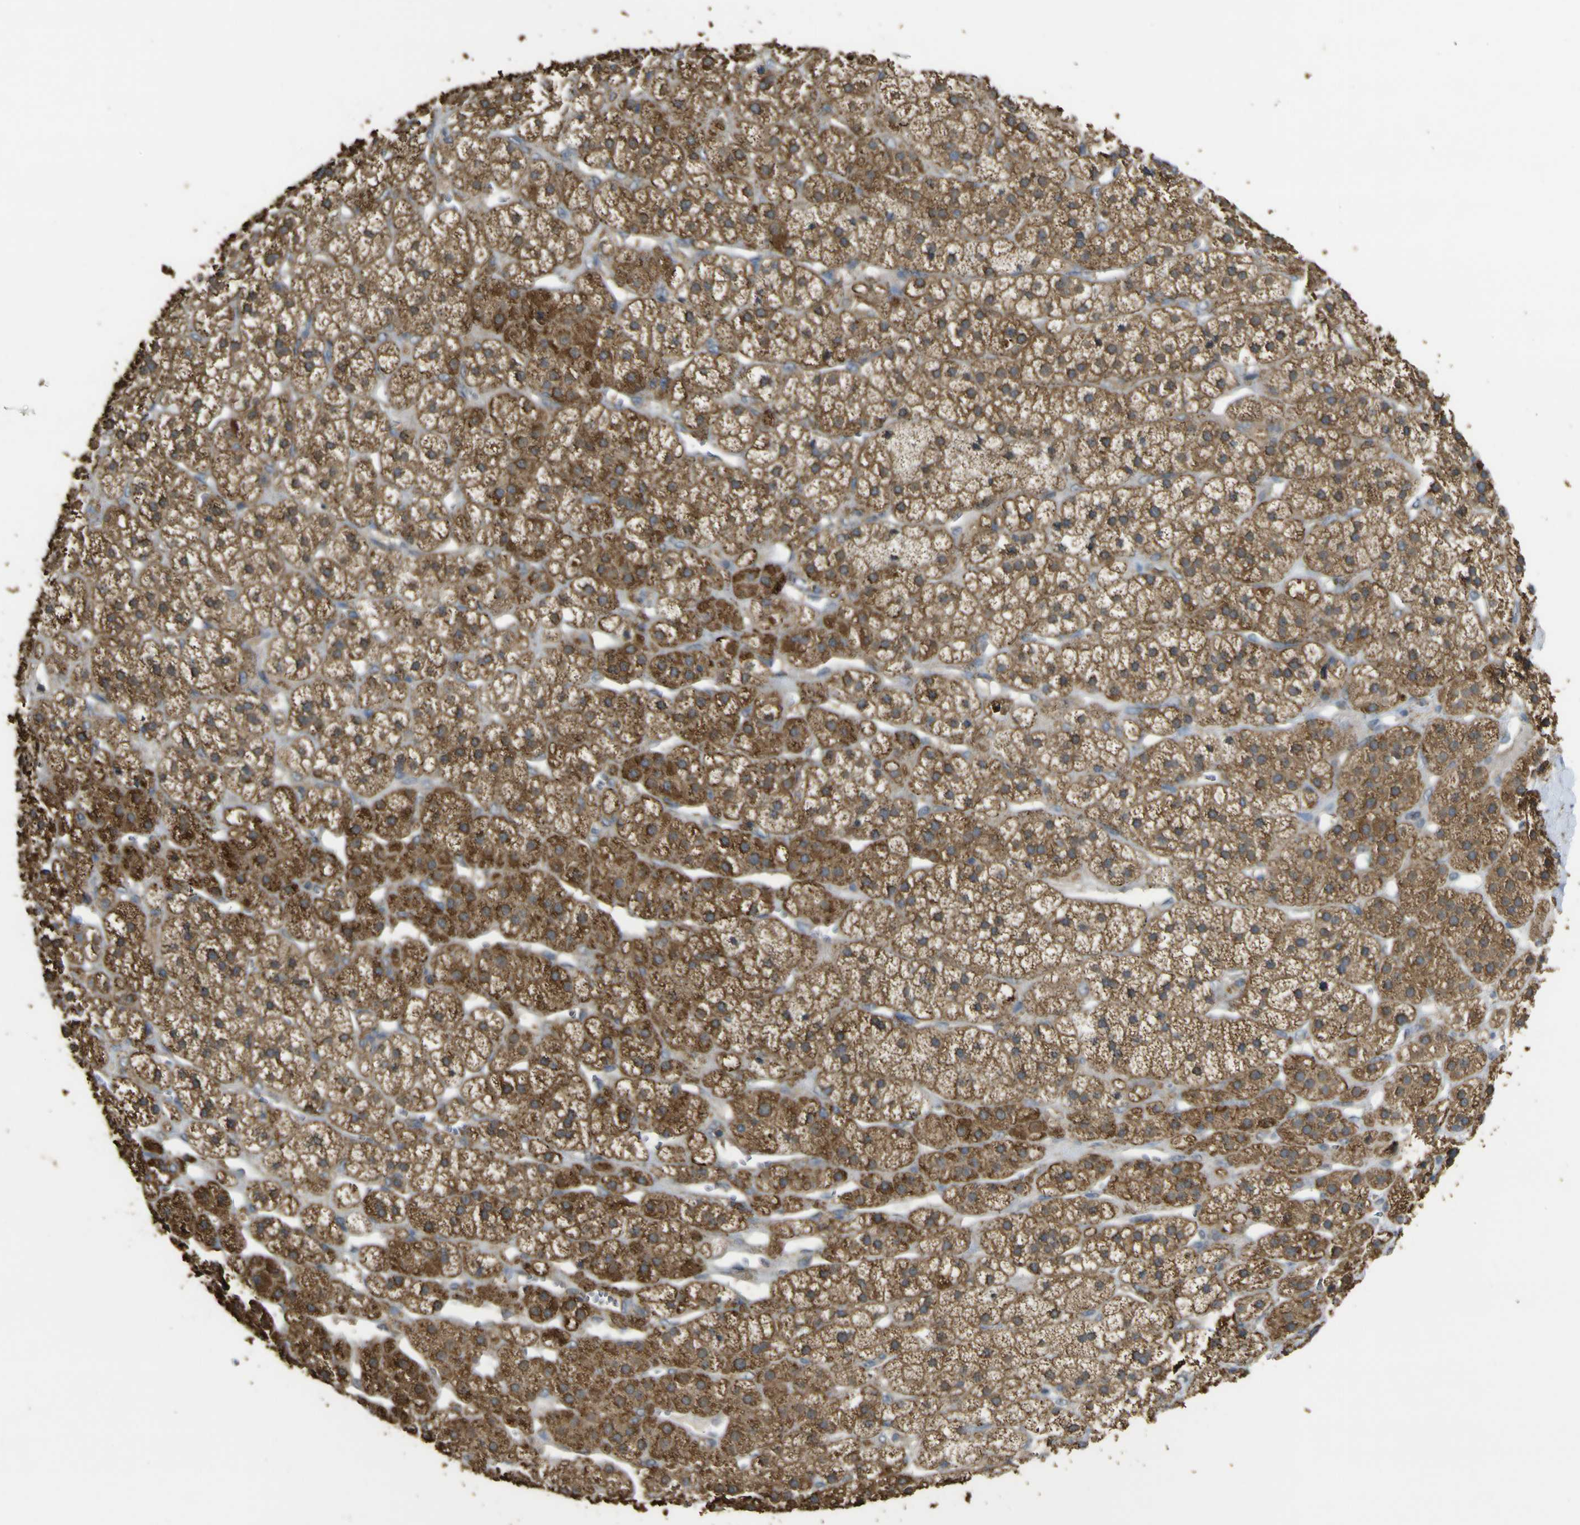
{"staining": {"intensity": "strong", "quantity": ">75%", "location": "cytoplasmic/membranous"}, "tissue": "adrenal gland", "cell_type": "Glandular cells", "image_type": "normal", "snomed": [{"axis": "morphology", "description": "Normal tissue, NOS"}, {"axis": "topography", "description": "Adrenal gland"}], "caption": "Normal adrenal gland shows strong cytoplasmic/membranous expression in about >75% of glandular cells, visualized by immunohistochemistry. The protein is shown in brown color, while the nuclei are stained blue.", "gene": "ACSL3", "patient": {"sex": "male", "age": 56}}